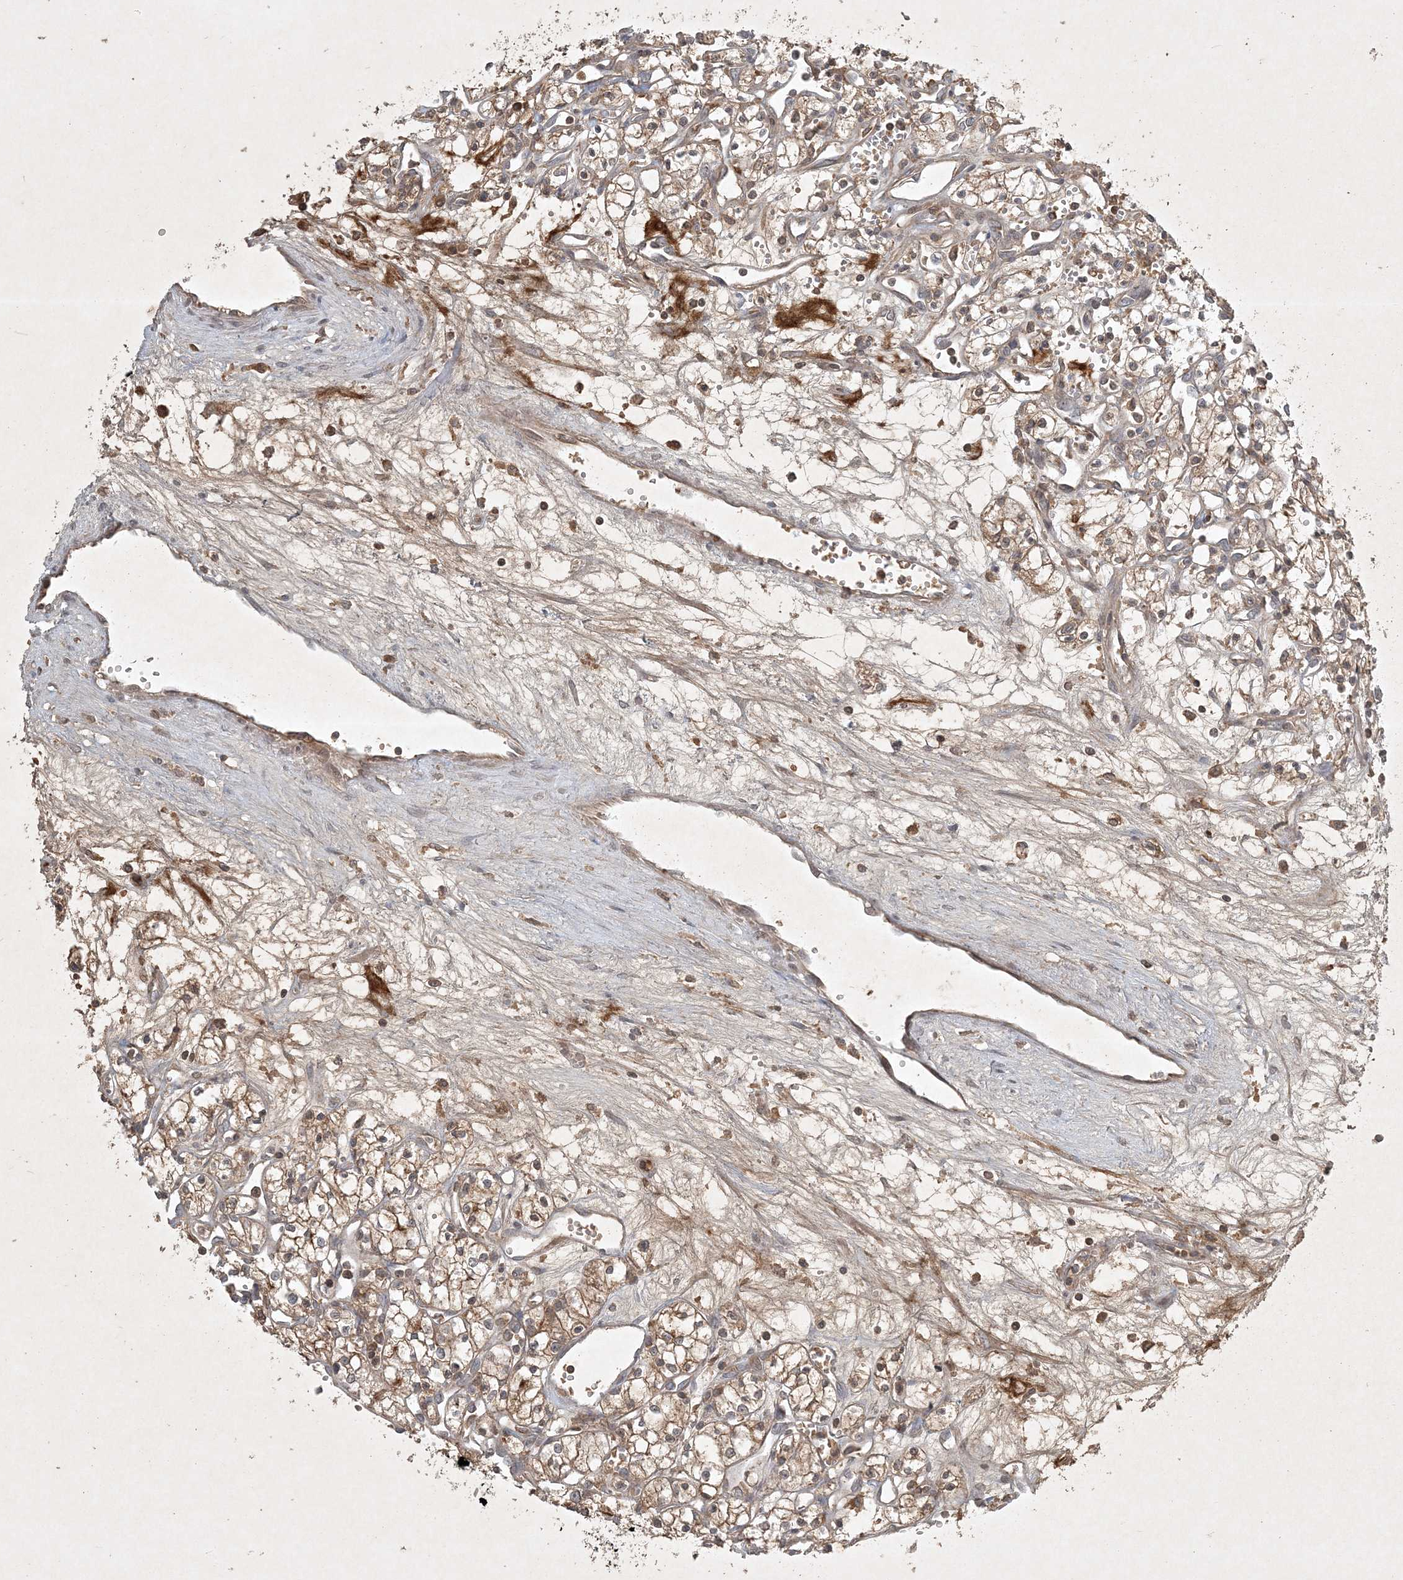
{"staining": {"intensity": "moderate", "quantity": ">75%", "location": "cytoplasmic/membranous"}, "tissue": "renal cancer", "cell_type": "Tumor cells", "image_type": "cancer", "snomed": [{"axis": "morphology", "description": "Adenocarcinoma, NOS"}, {"axis": "topography", "description": "Kidney"}], "caption": "Protein expression analysis of human renal adenocarcinoma reveals moderate cytoplasmic/membranous staining in approximately >75% of tumor cells.", "gene": "TNFAIP6", "patient": {"sex": "male", "age": 59}}